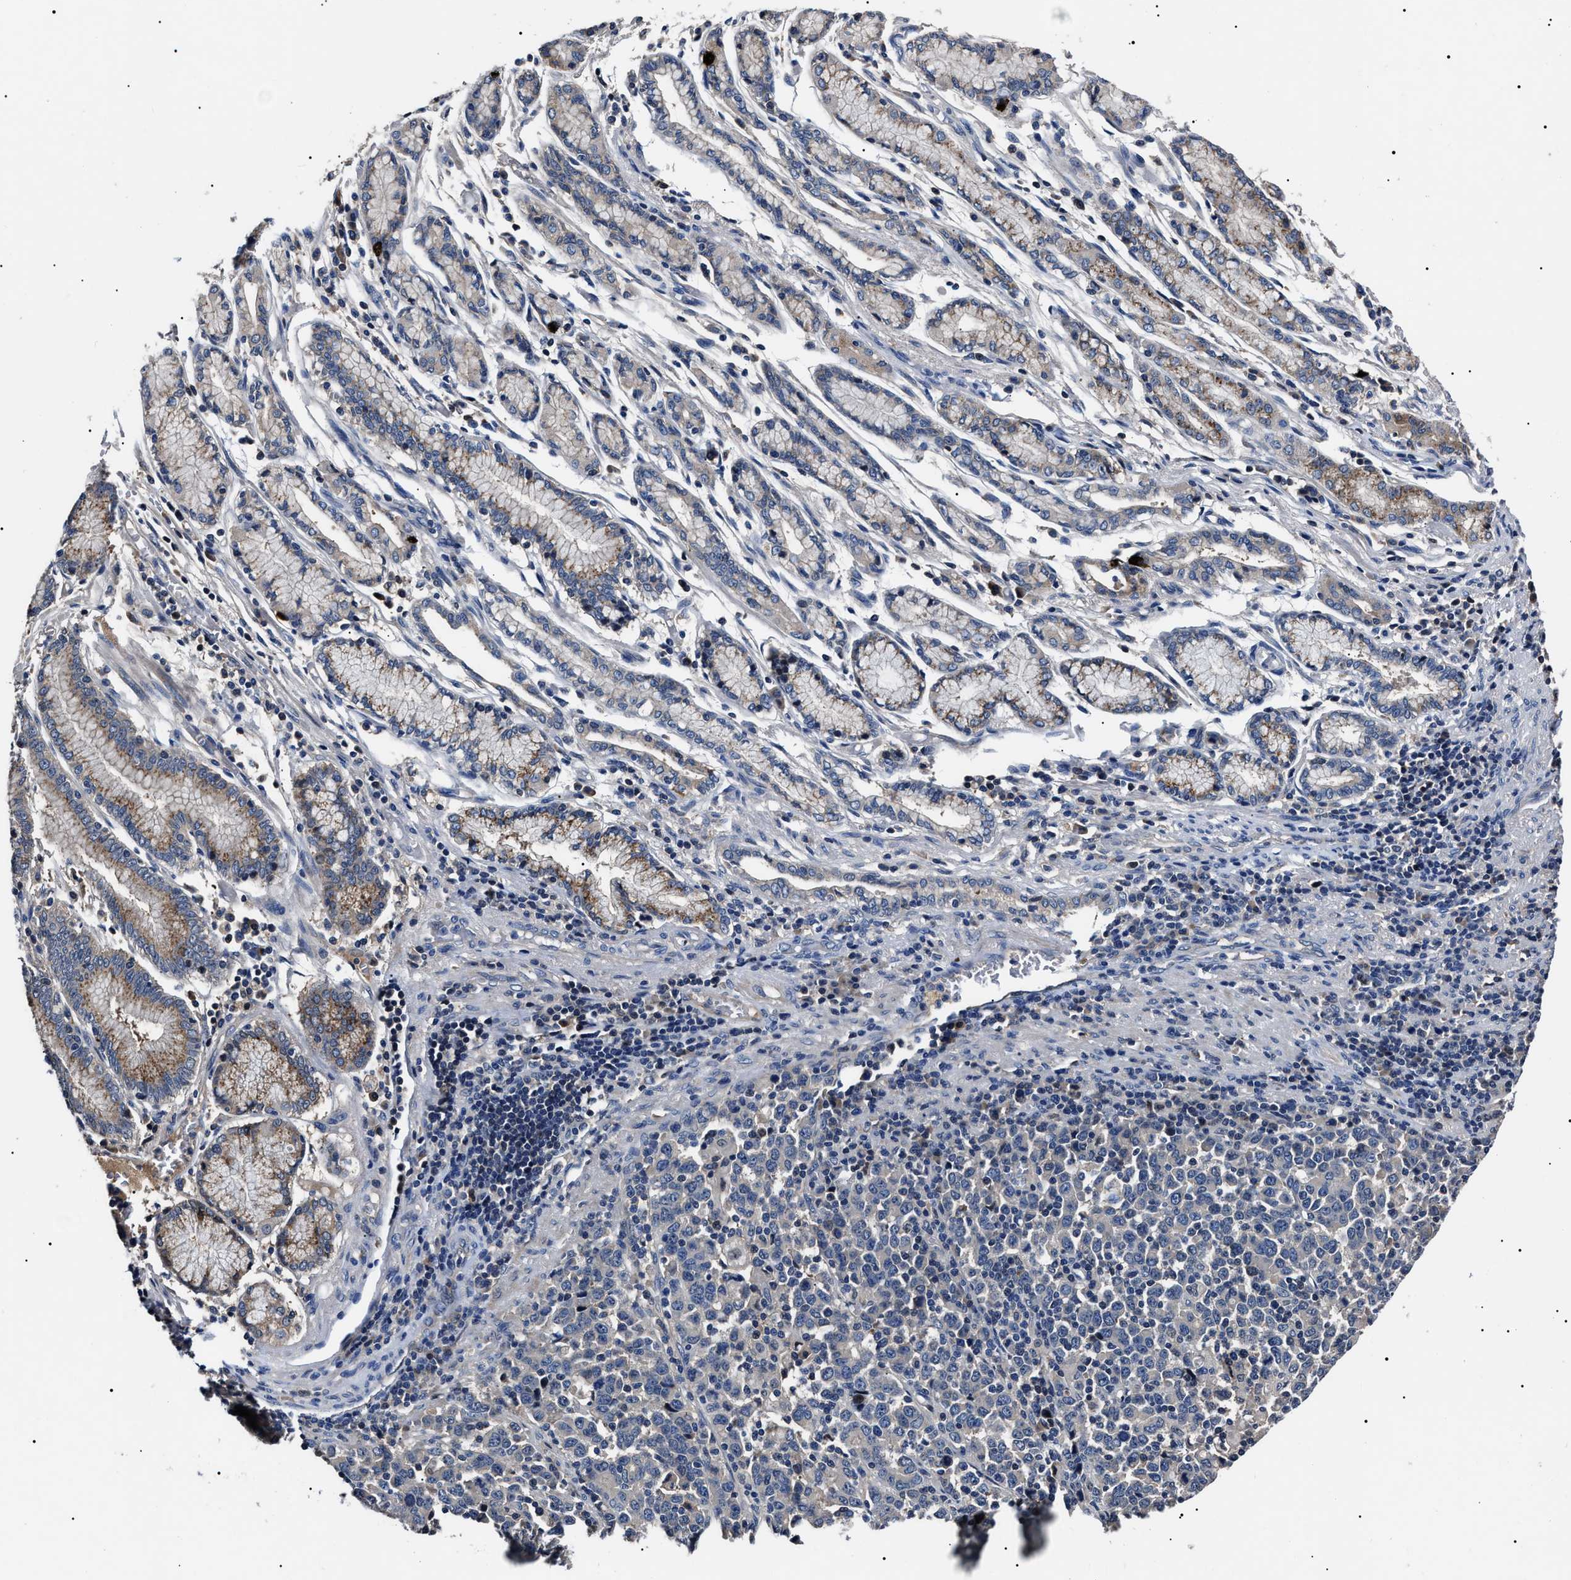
{"staining": {"intensity": "negative", "quantity": "none", "location": "none"}, "tissue": "stomach cancer", "cell_type": "Tumor cells", "image_type": "cancer", "snomed": [{"axis": "morphology", "description": "Adenocarcinoma, NOS"}, {"axis": "topography", "description": "Stomach, upper"}], "caption": "Human stomach adenocarcinoma stained for a protein using immunohistochemistry (IHC) reveals no expression in tumor cells.", "gene": "IFT81", "patient": {"sex": "male", "age": 69}}